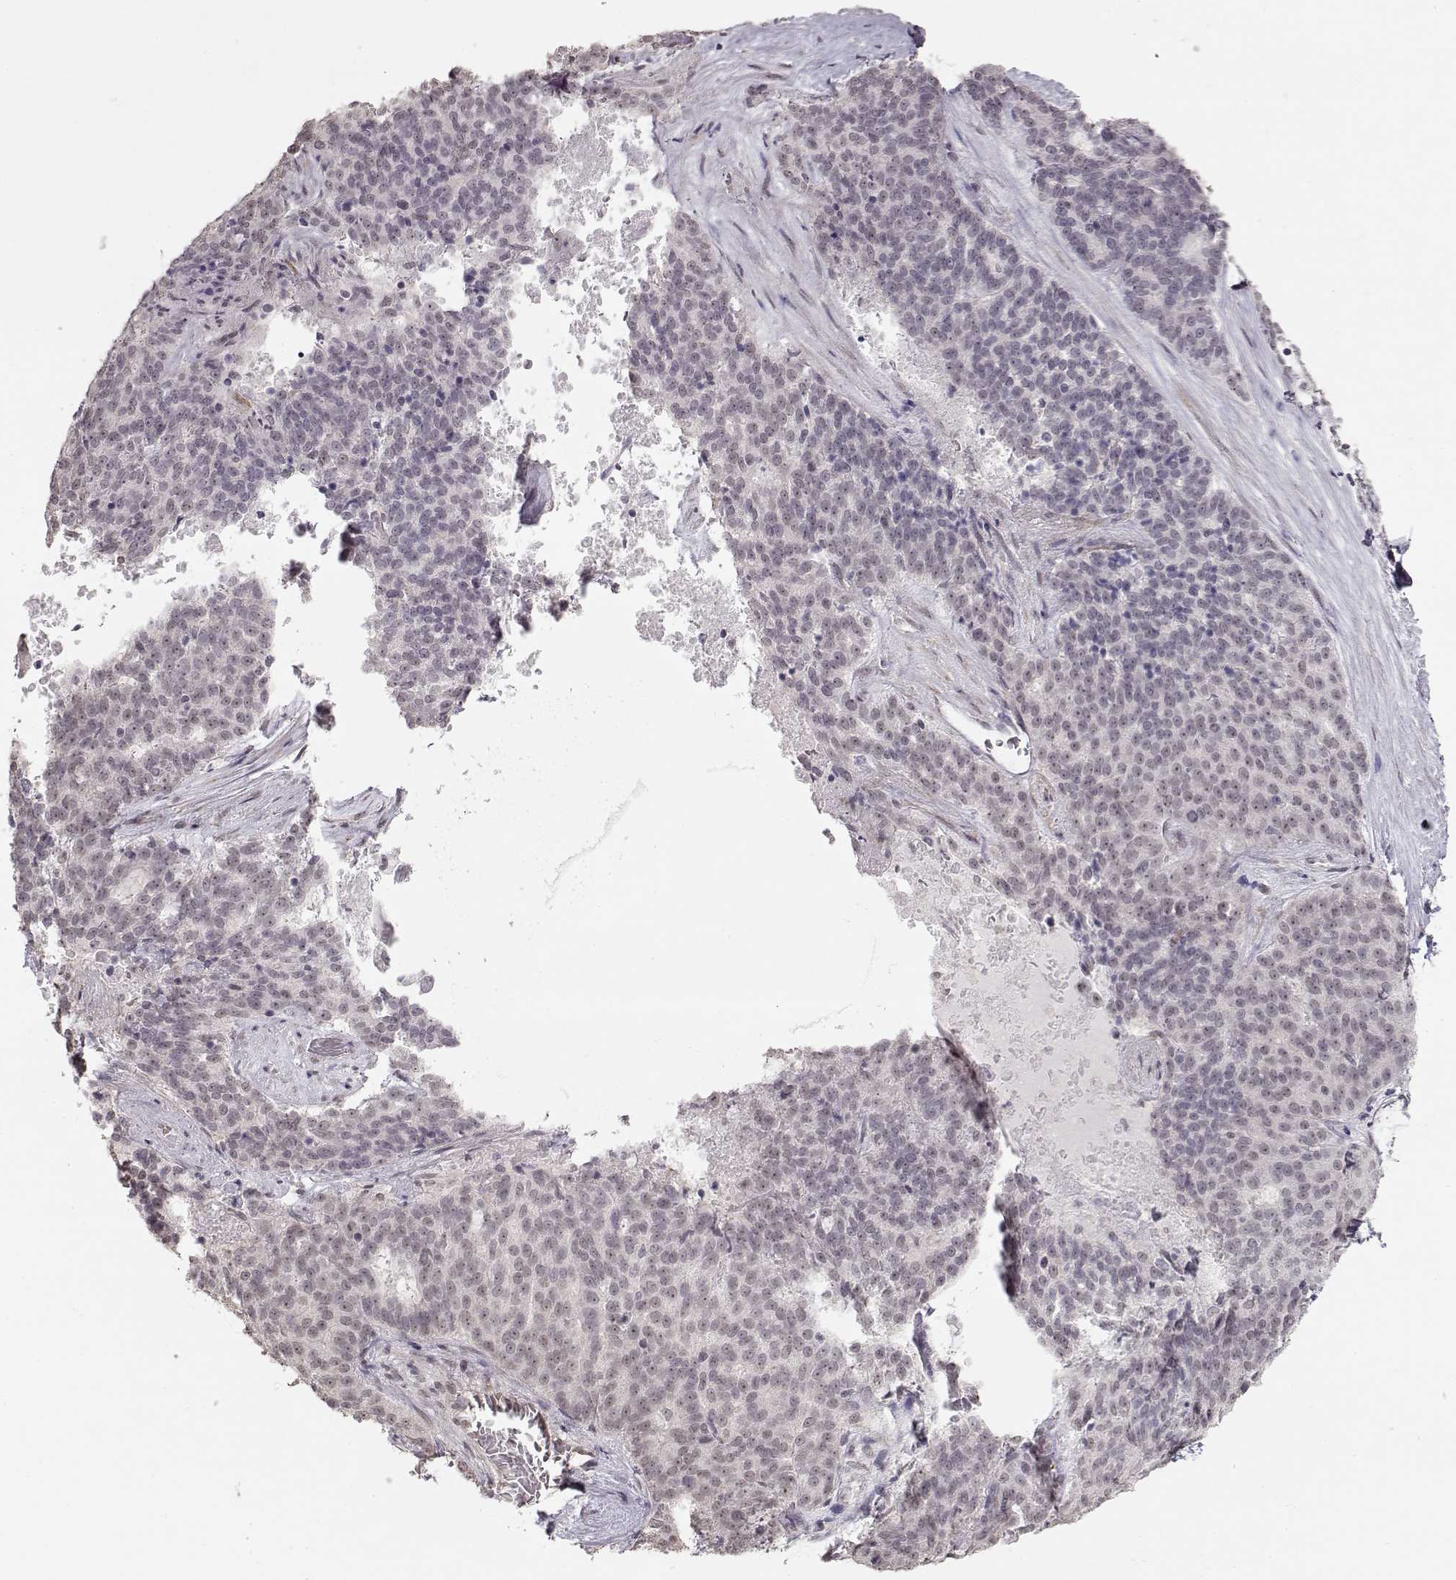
{"staining": {"intensity": "weak", "quantity": ">75%", "location": "nuclear"}, "tissue": "liver cancer", "cell_type": "Tumor cells", "image_type": "cancer", "snomed": [{"axis": "morphology", "description": "Cholangiocarcinoma"}, {"axis": "topography", "description": "Liver"}], "caption": "A micrograph showing weak nuclear staining in approximately >75% of tumor cells in liver cancer, as visualized by brown immunohistochemical staining.", "gene": "PCP4", "patient": {"sex": "female", "age": 47}}